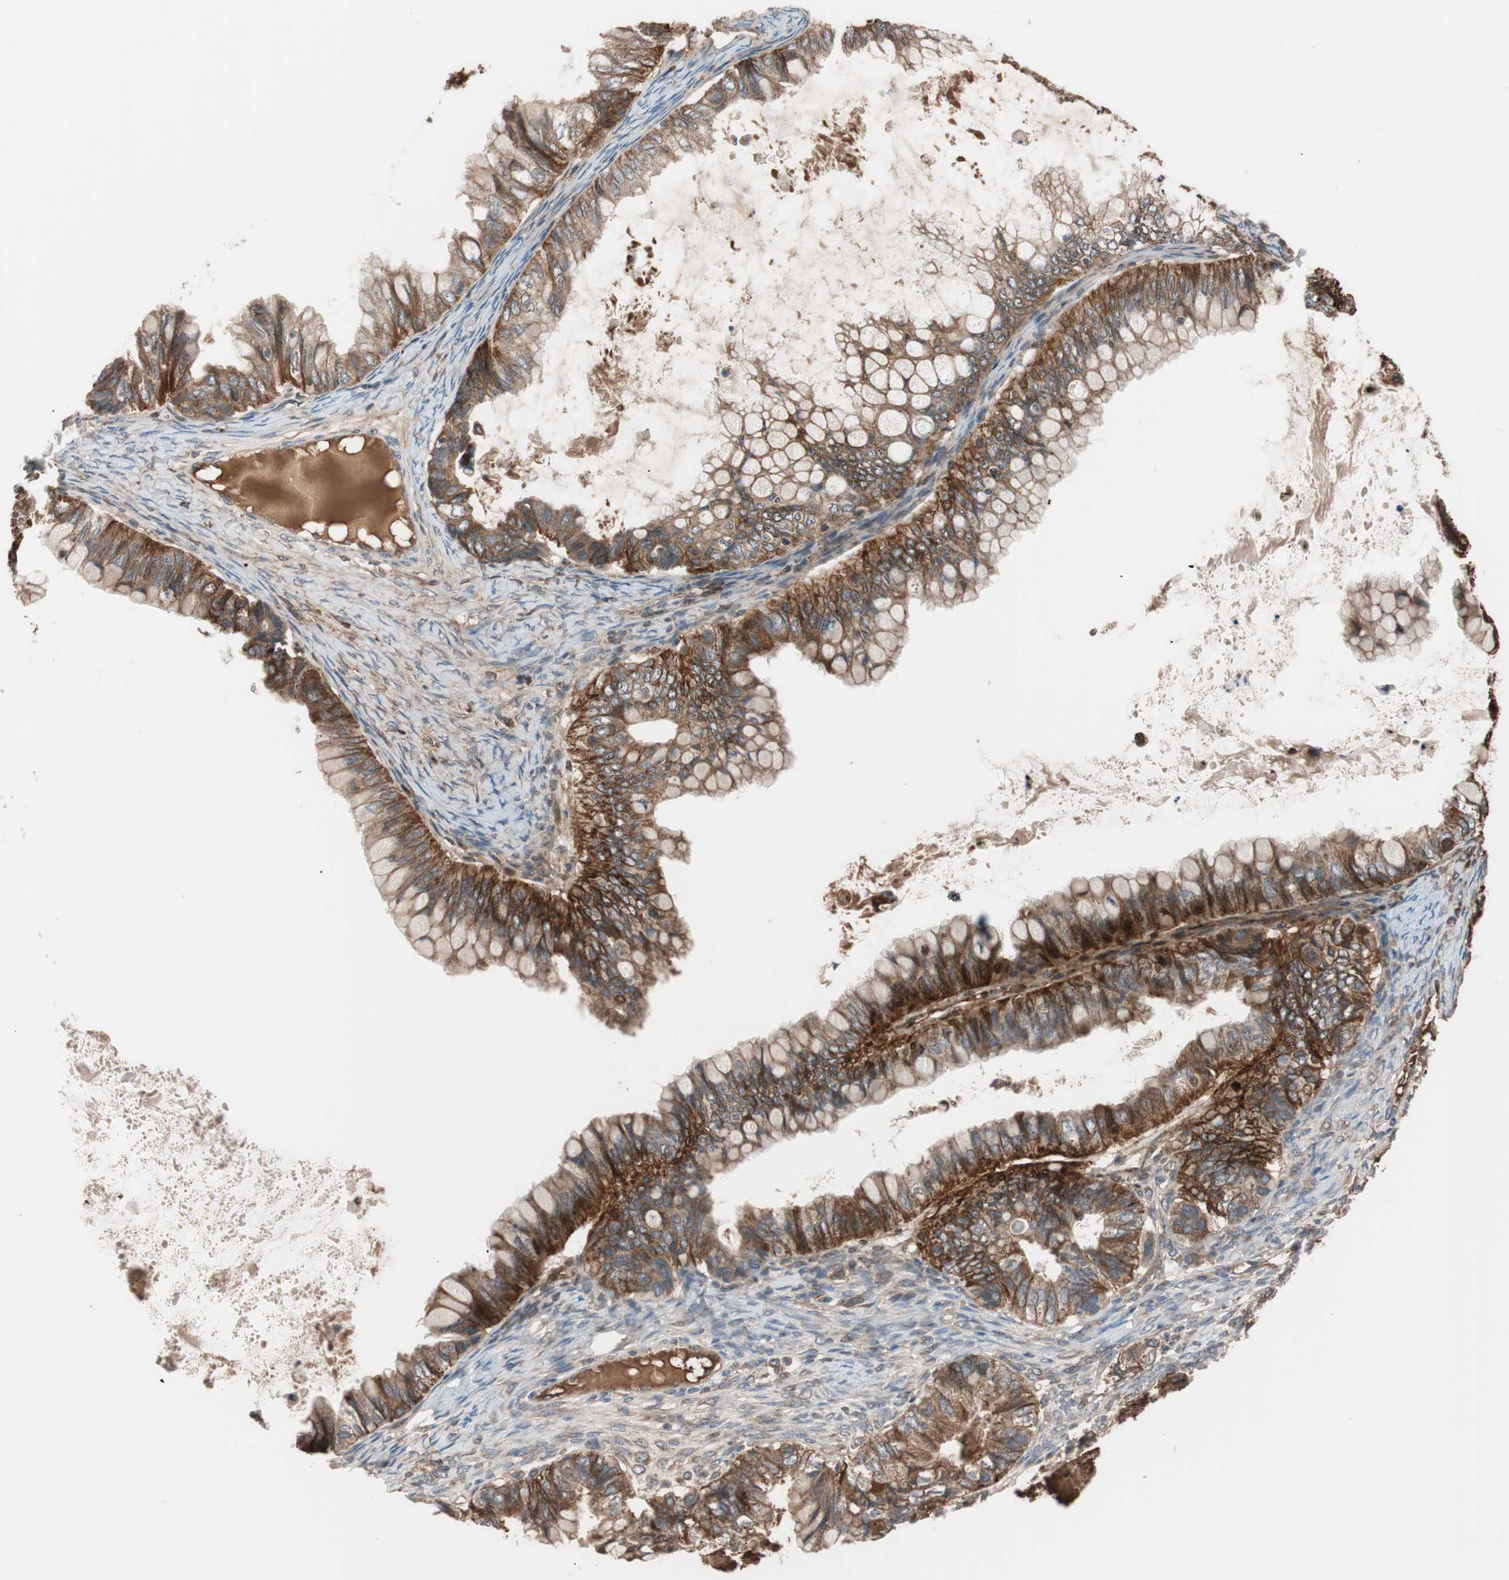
{"staining": {"intensity": "strong", "quantity": ">75%", "location": "cytoplasmic/membranous"}, "tissue": "ovarian cancer", "cell_type": "Tumor cells", "image_type": "cancer", "snomed": [{"axis": "morphology", "description": "Cystadenocarcinoma, mucinous, NOS"}, {"axis": "topography", "description": "Ovary"}], "caption": "A micrograph showing strong cytoplasmic/membranous staining in about >75% of tumor cells in ovarian cancer, as visualized by brown immunohistochemical staining.", "gene": "SDC4", "patient": {"sex": "female", "age": 80}}